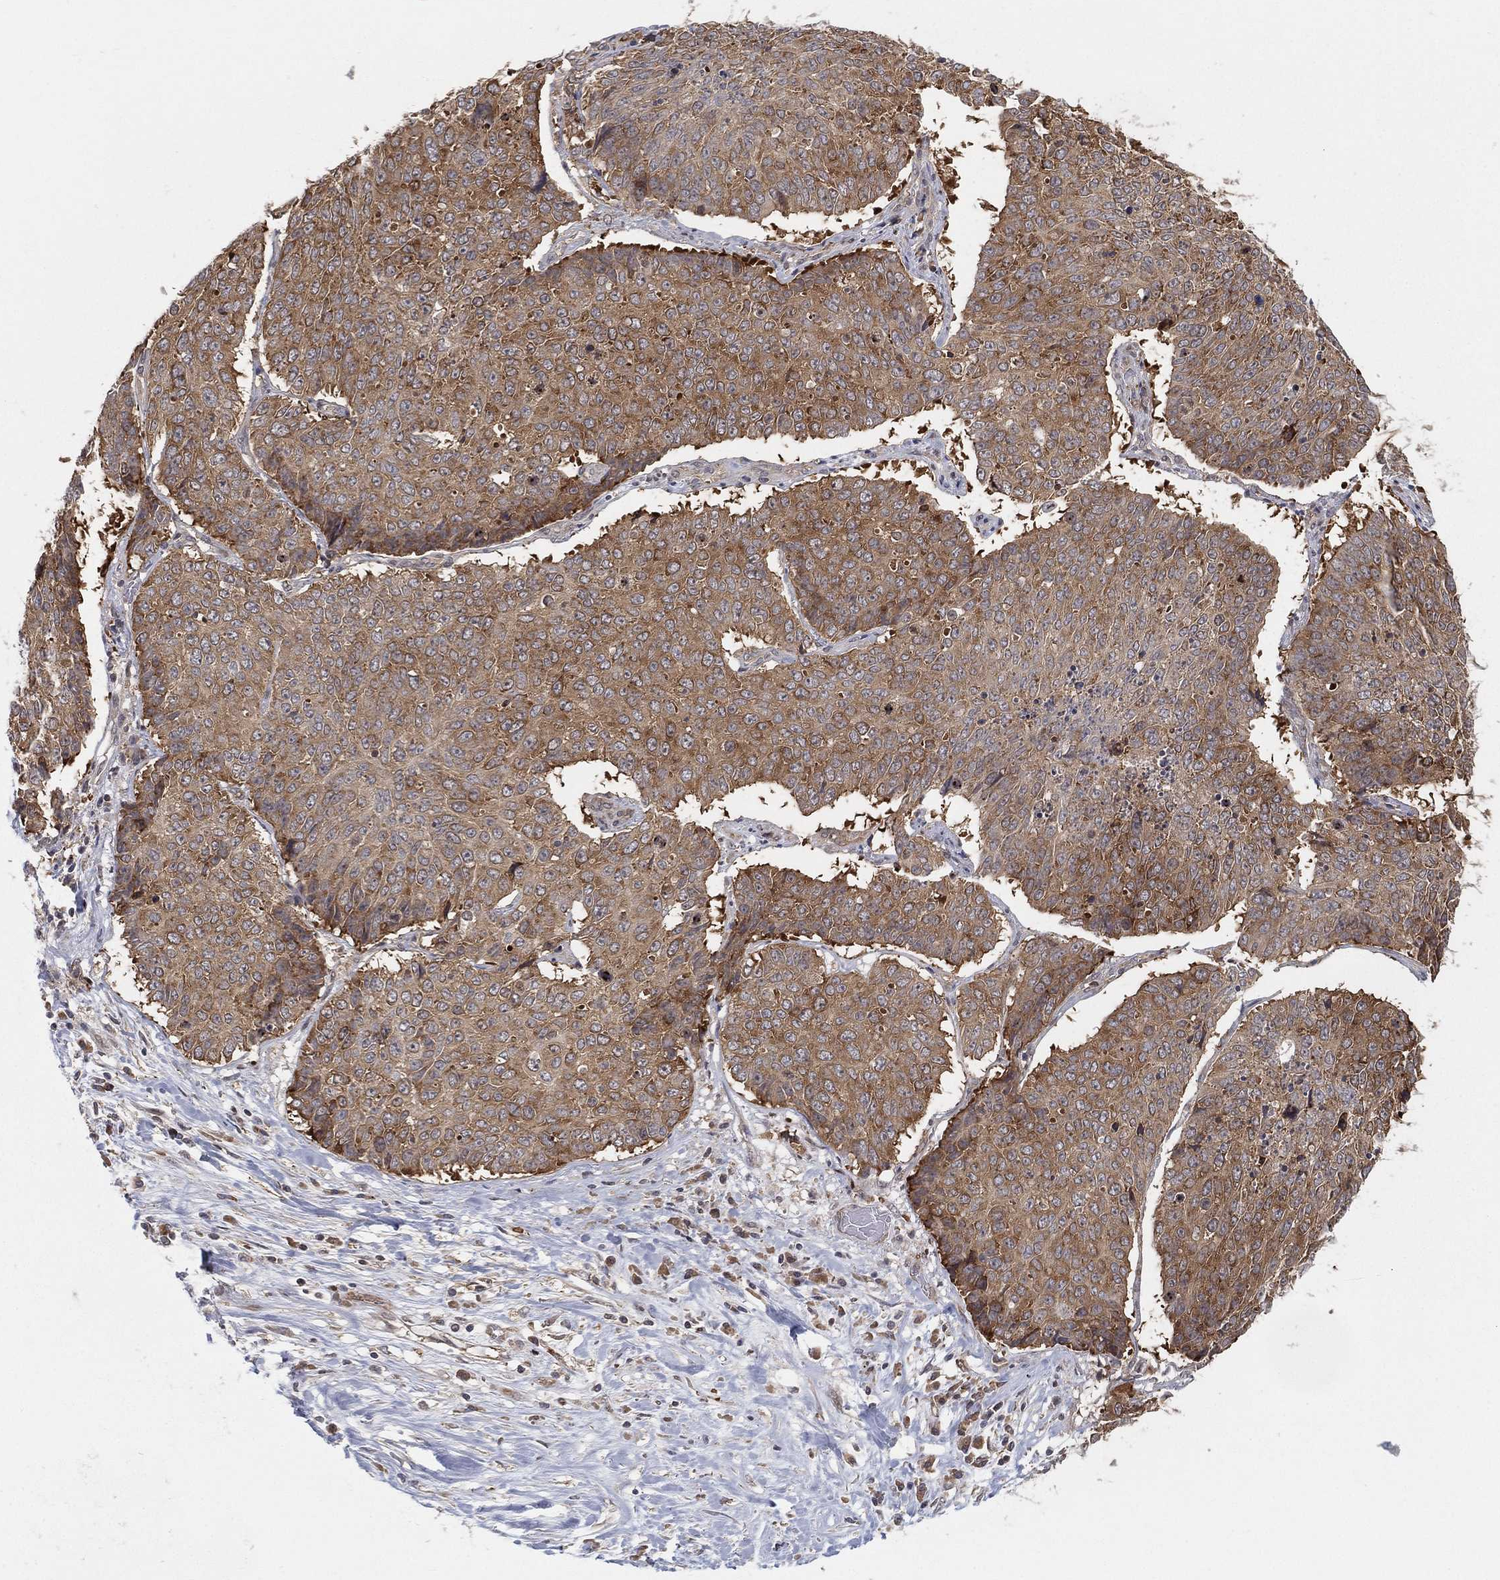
{"staining": {"intensity": "moderate", "quantity": ">75%", "location": "cytoplasmic/membranous"}, "tissue": "lung cancer", "cell_type": "Tumor cells", "image_type": "cancer", "snomed": [{"axis": "morphology", "description": "Normal tissue, NOS"}, {"axis": "morphology", "description": "Squamous cell carcinoma, NOS"}, {"axis": "topography", "description": "Bronchus"}, {"axis": "topography", "description": "Lung"}], "caption": "Protein expression analysis of human lung cancer reveals moderate cytoplasmic/membranous expression in about >75% of tumor cells.", "gene": "TMTC4", "patient": {"sex": "male", "age": 64}}